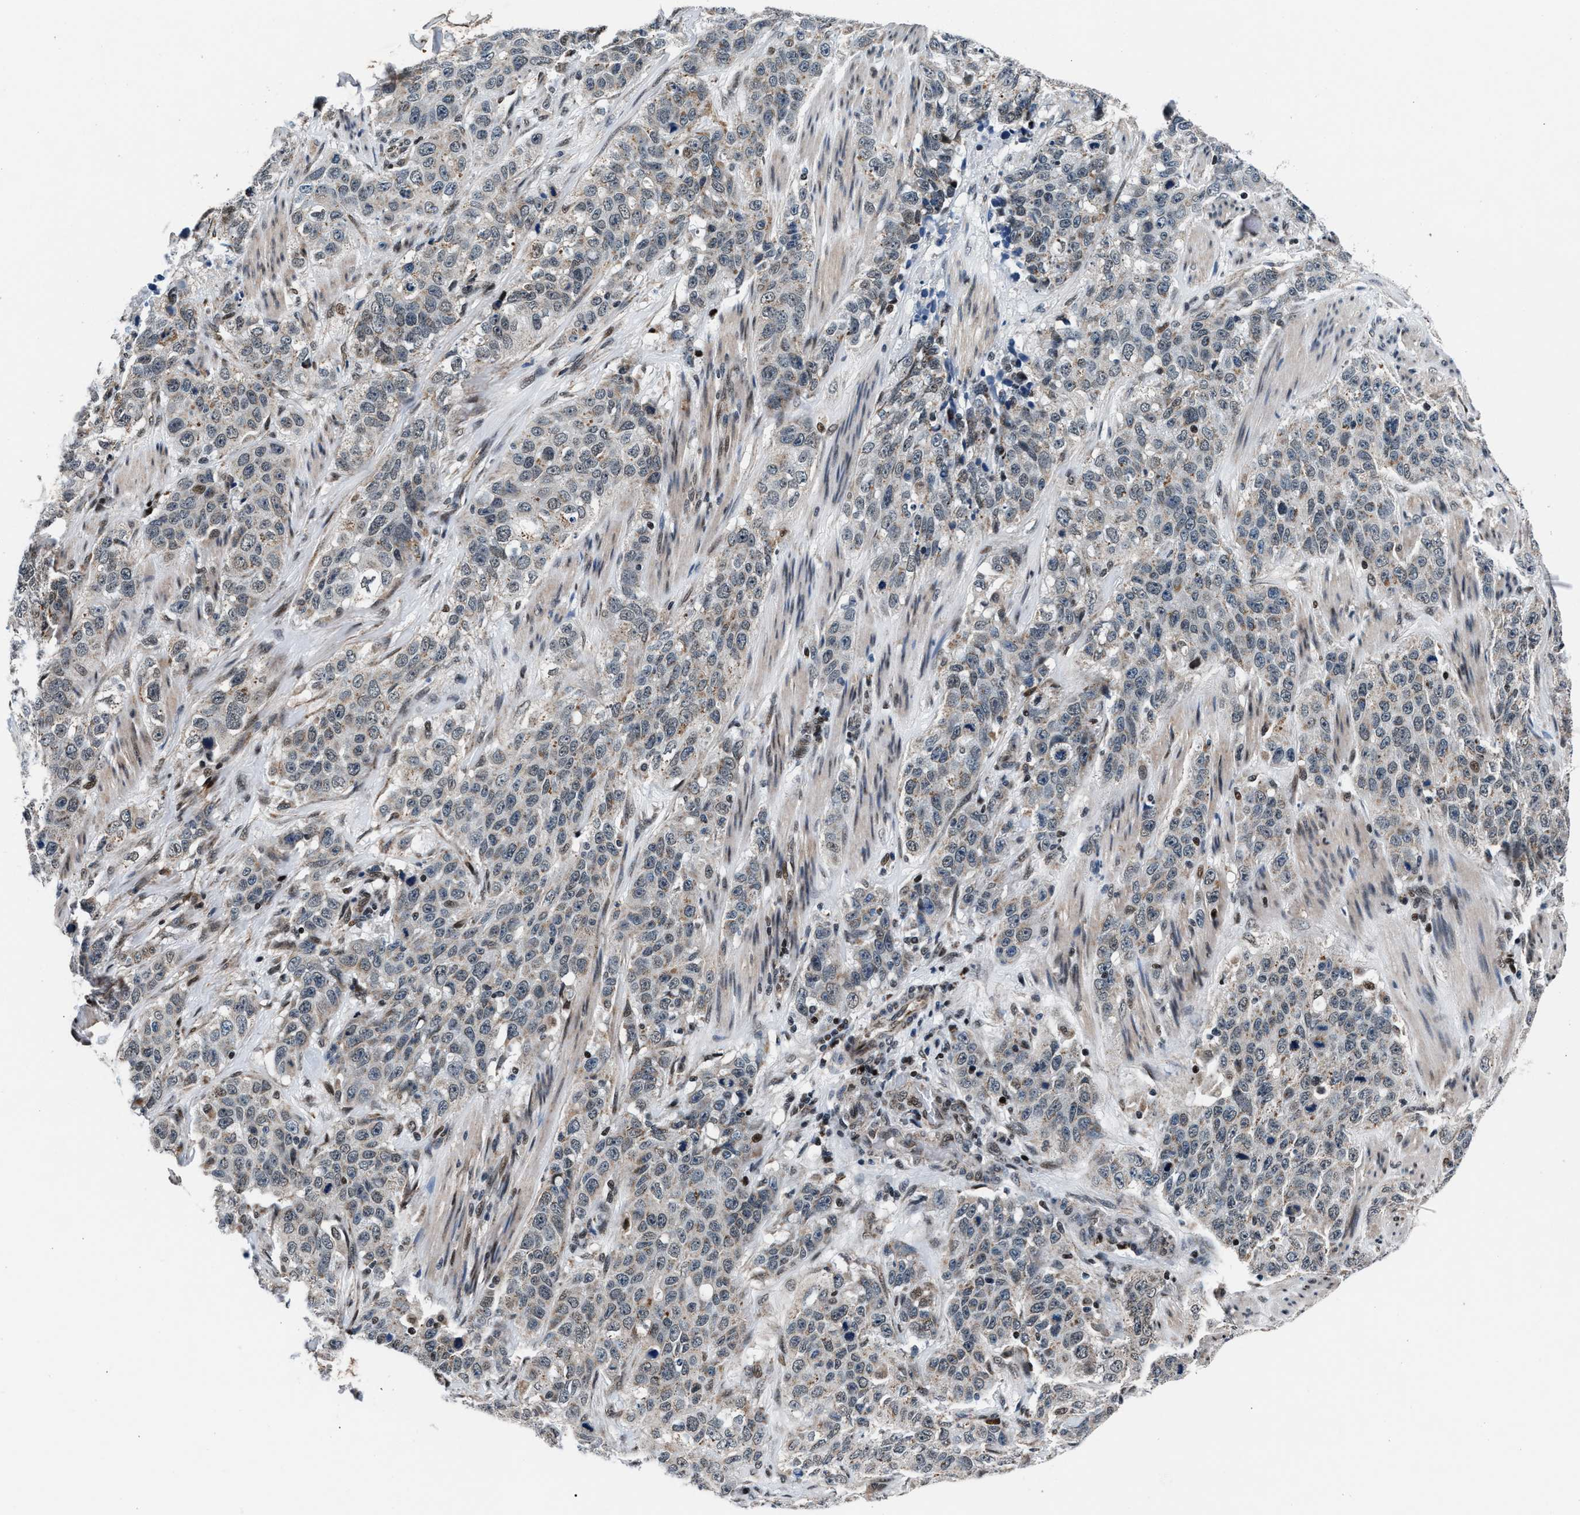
{"staining": {"intensity": "weak", "quantity": "<25%", "location": "cytoplasmic/membranous"}, "tissue": "stomach cancer", "cell_type": "Tumor cells", "image_type": "cancer", "snomed": [{"axis": "morphology", "description": "Adenocarcinoma, NOS"}, {"axis": "topography", "description": "Stomach"}], "caption": "Tumor cells are negative for protein expression in human stomach cancer (adenocarcinoma). (Brightfield microscopy of DAB (3,3'-diaminobenzidine) immunohistochemistry at high magnification).", "gene": "PRRC2B", "patient": {"sex": "male", "age": 48}}